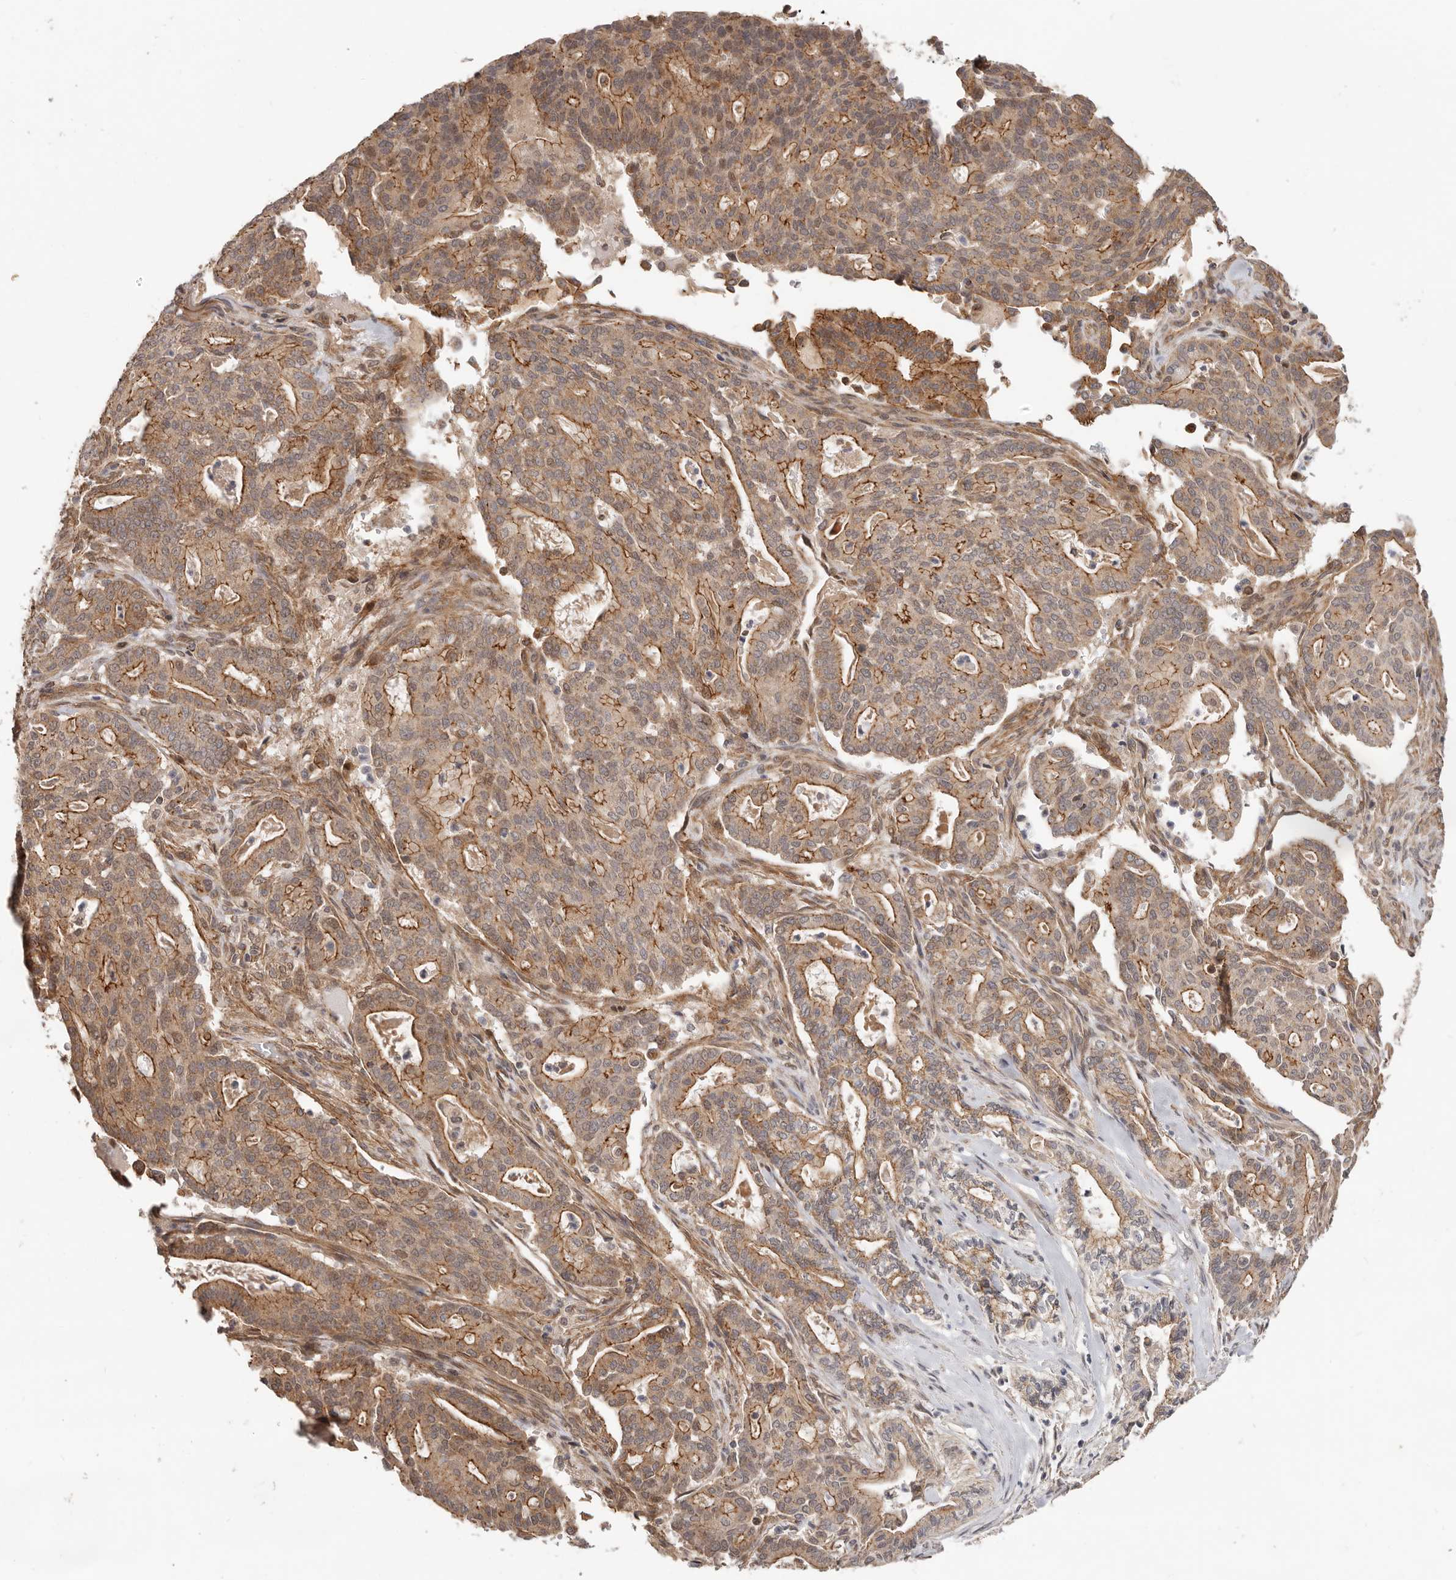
{"staining": {"intensity": "moderate", "quantity": ">75%", "location": "cytoplasmic/membranous"}, "tissue": "pancreatic cancer", "cell_type": "Tumor cells", "image_type": "cancer", "snomed": [{"axis": "morphology", "description": "Adenocarcinoma, NOS"}, {"axis": "topography", "description": "Pancreas"}], "caption": "Protein staining of adenocarcinoma (pancreatic) tissue exhibits moderate cytoplasmic/membranous positivity in approximately >75% of tumor cells.", "gene": "USP49", "patient": {"sex": "male", "age": 63}}